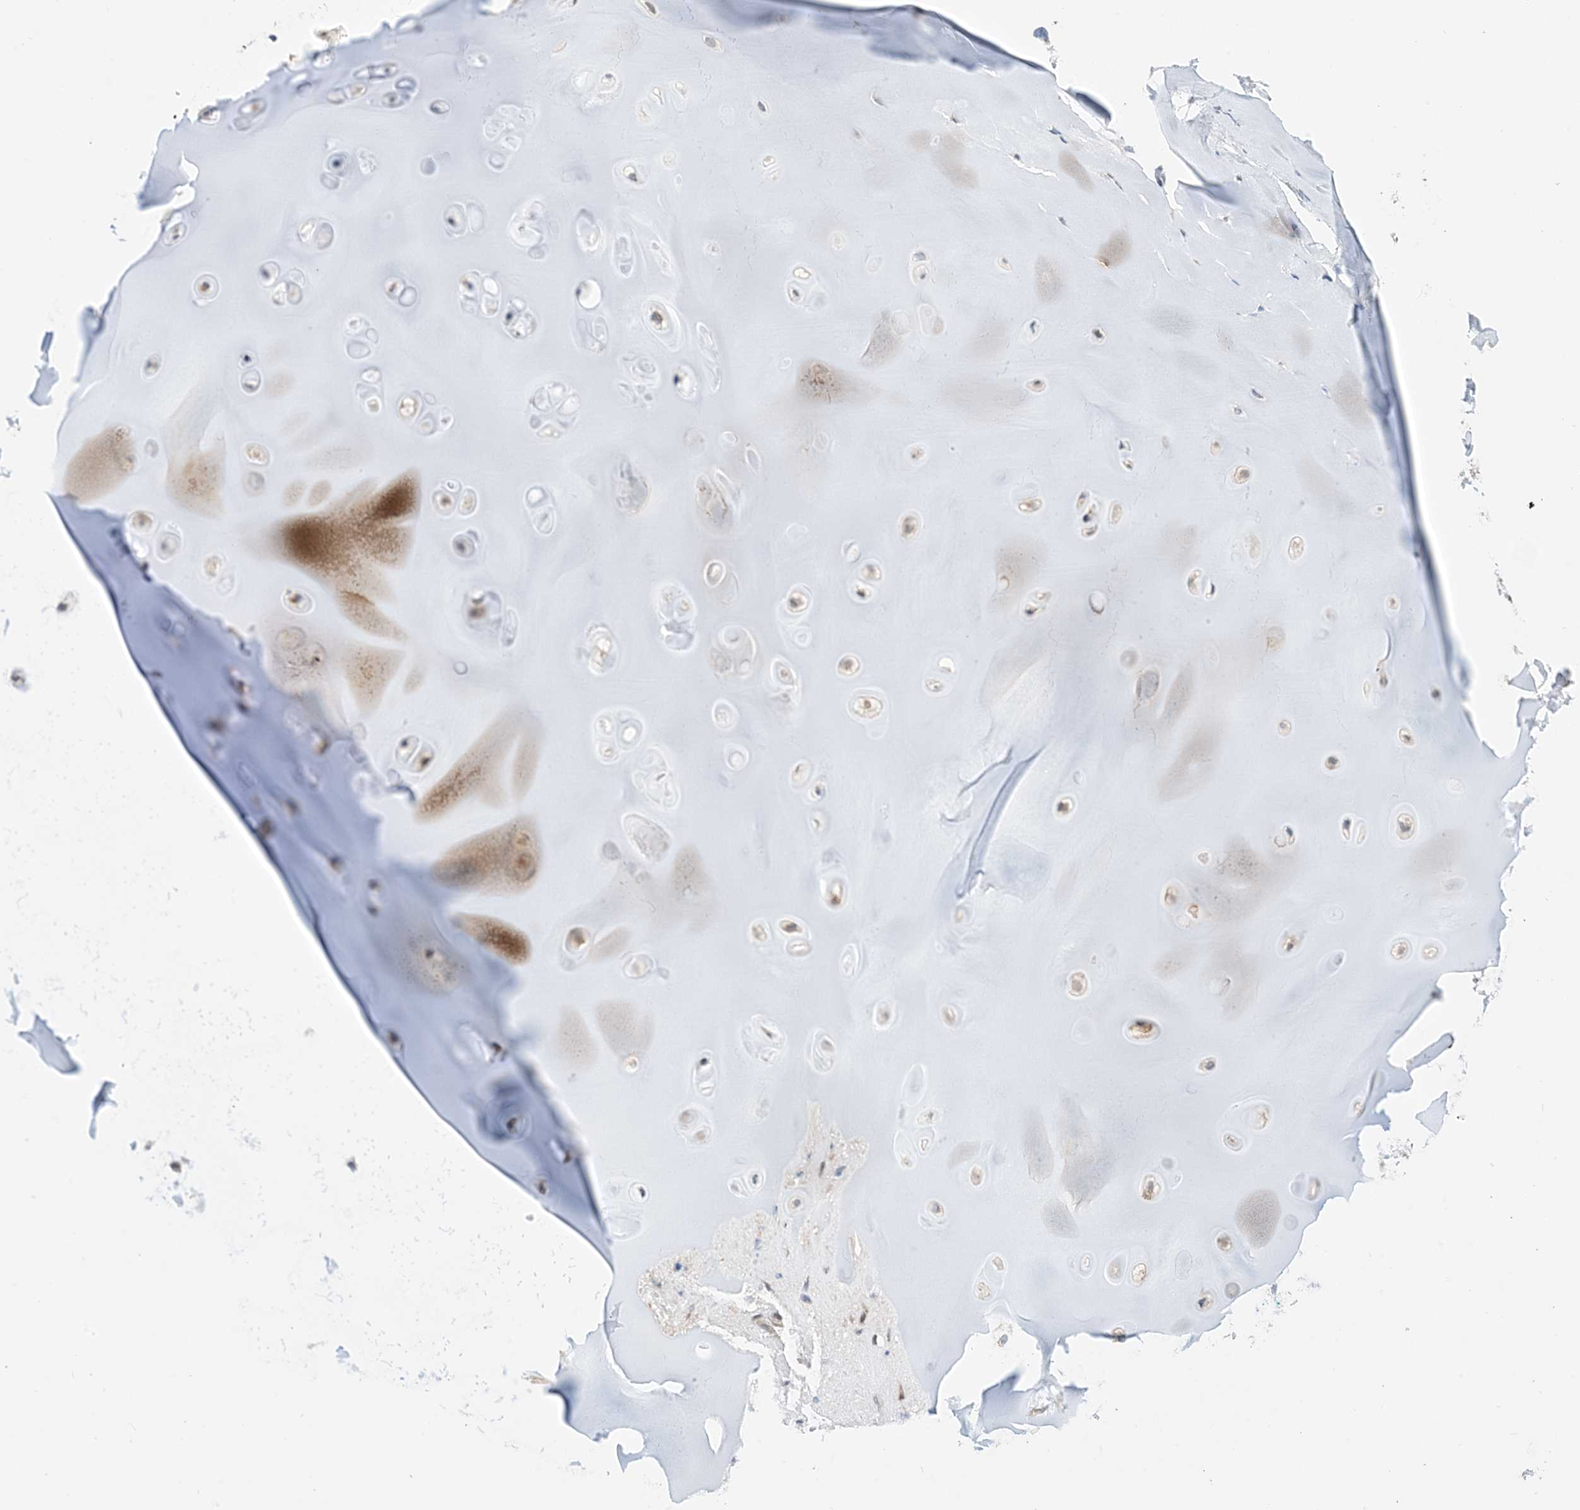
{"staining": {"intensity": "weak", "quantity": ">75%", "location": "cytoplasmic/membranous"}, "tissue": "adipose tissue", "cell_type": "Adipocytes", "image_type": "normal", "snomed": [{"axis": "morphology", "description": "Normal tissue, NOS"}, {"axis": "morphology", "description": "Basal cell carcinoma"}, {"axis": "topography", "description": "Cartilage tissue"}, {"axis": "topography", "description": "Nasopharynx"}, {"axis": "topography", "description": "Oral tissue"}], "caption": "Benign adipose tissue shows weak cytoplasmic/membranous staining in approximately >75% of adipocytes, visualized by immunohistochemistry.", "gene": "EHBP1", "patient": {"sex": "female", "age": 77}}